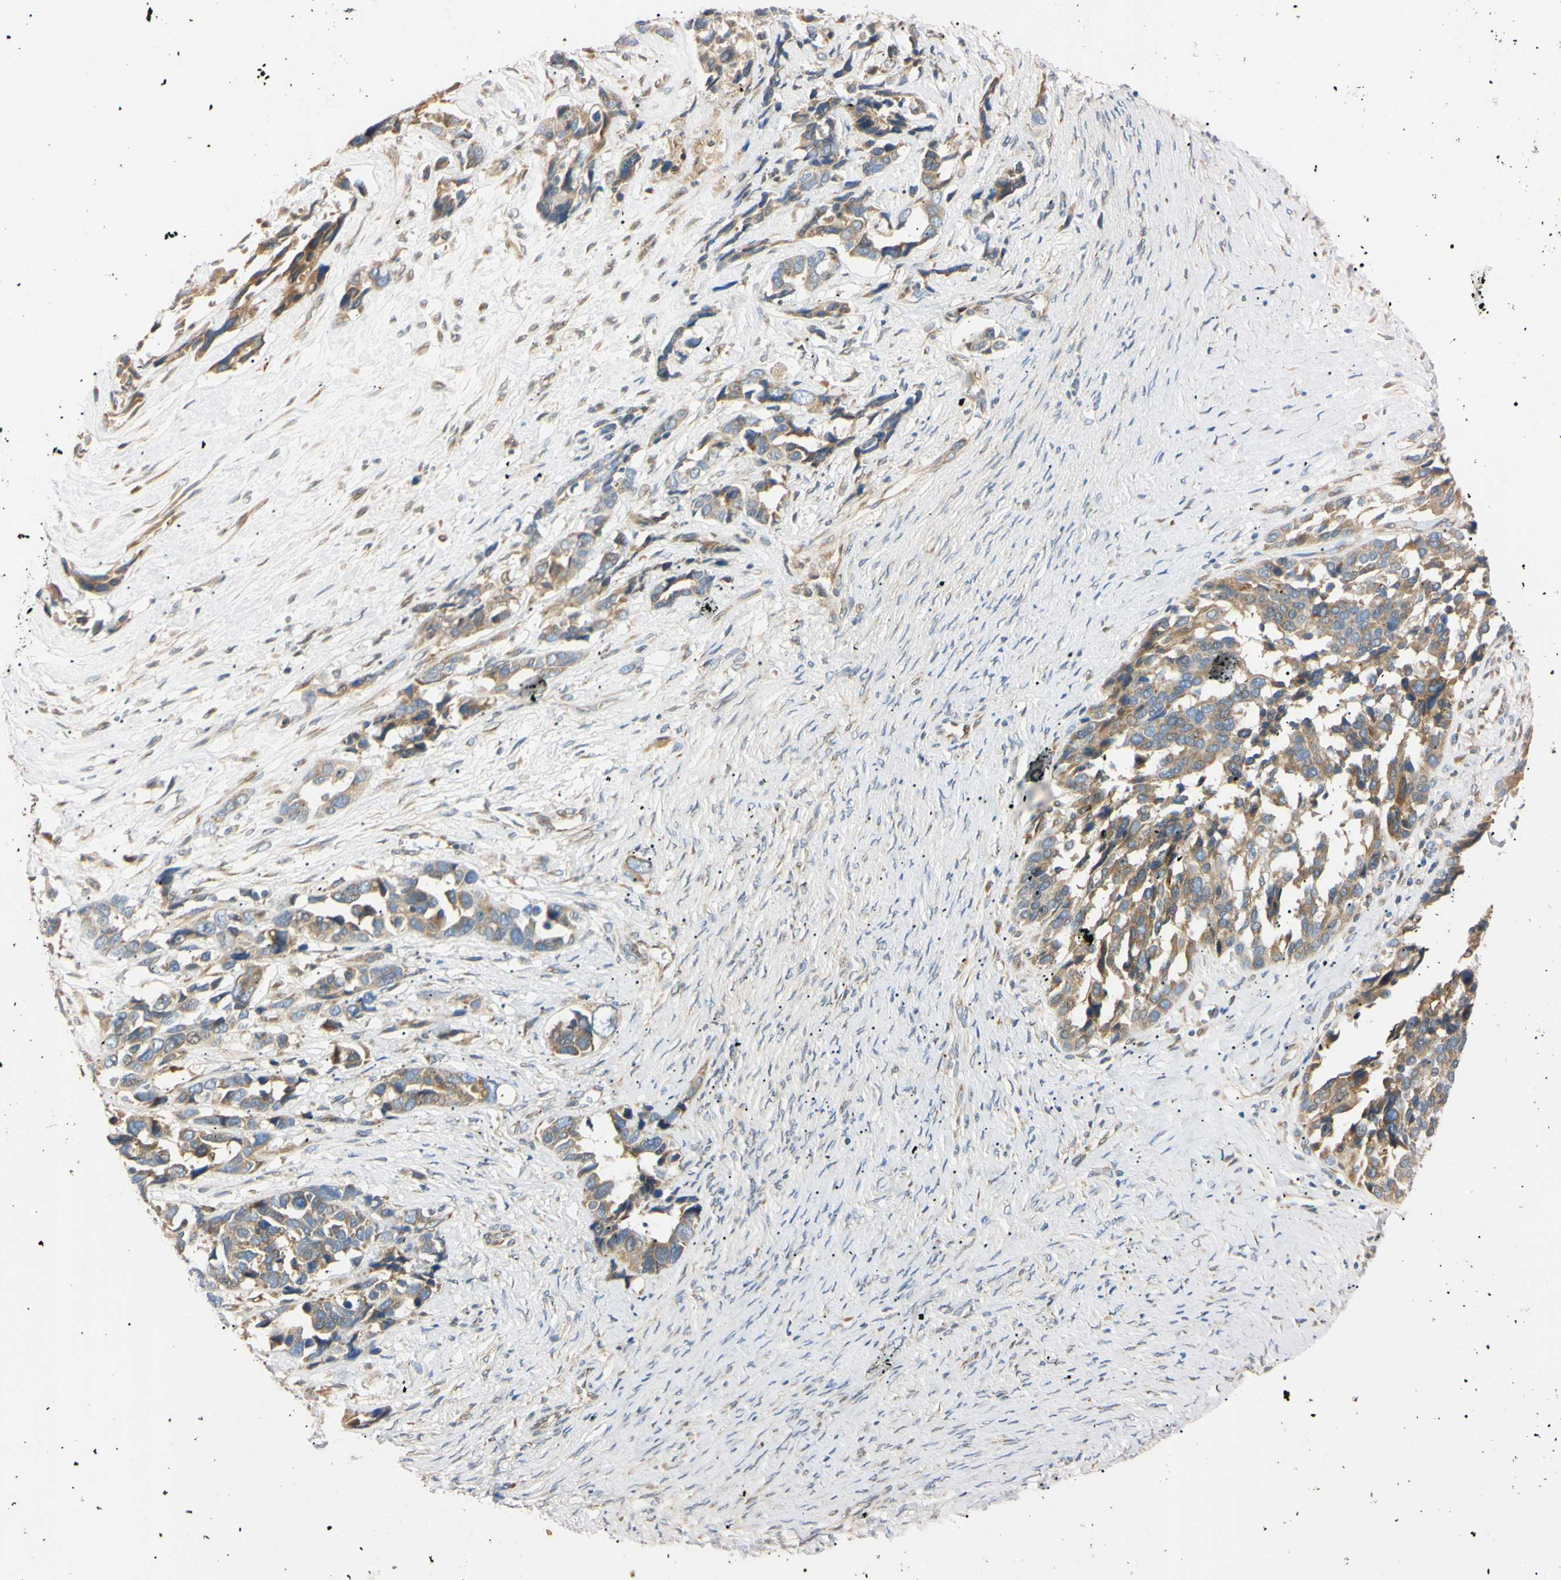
{"staining": {"intensity": "weak", "quantity": ">75%", "location": "cytoplasmic/membranous"}, "tissue": "ovarian cancer", "cell_type": "Tumor cells", "image_type": "cancer", "snomed": [{"axis": "morphology", "description": "Cystadenocarcinoma, serous, NOS"}, {"axis": "topography", "description": "Ovary"}], "caption": "Ovarian serous cystadenocarcinoma stained with IHC demonstrates weak cytoplasmic/membranous expression in approximately >75% of tumor cells. Using DAB (3,3'-diaminobenzidine) (brown) and hematoxylin (blue) stains, captured at high magnification using brightfield microscopy.", "gene": "IER3IP1", "patient": {"sex": "female", "age": 44}}